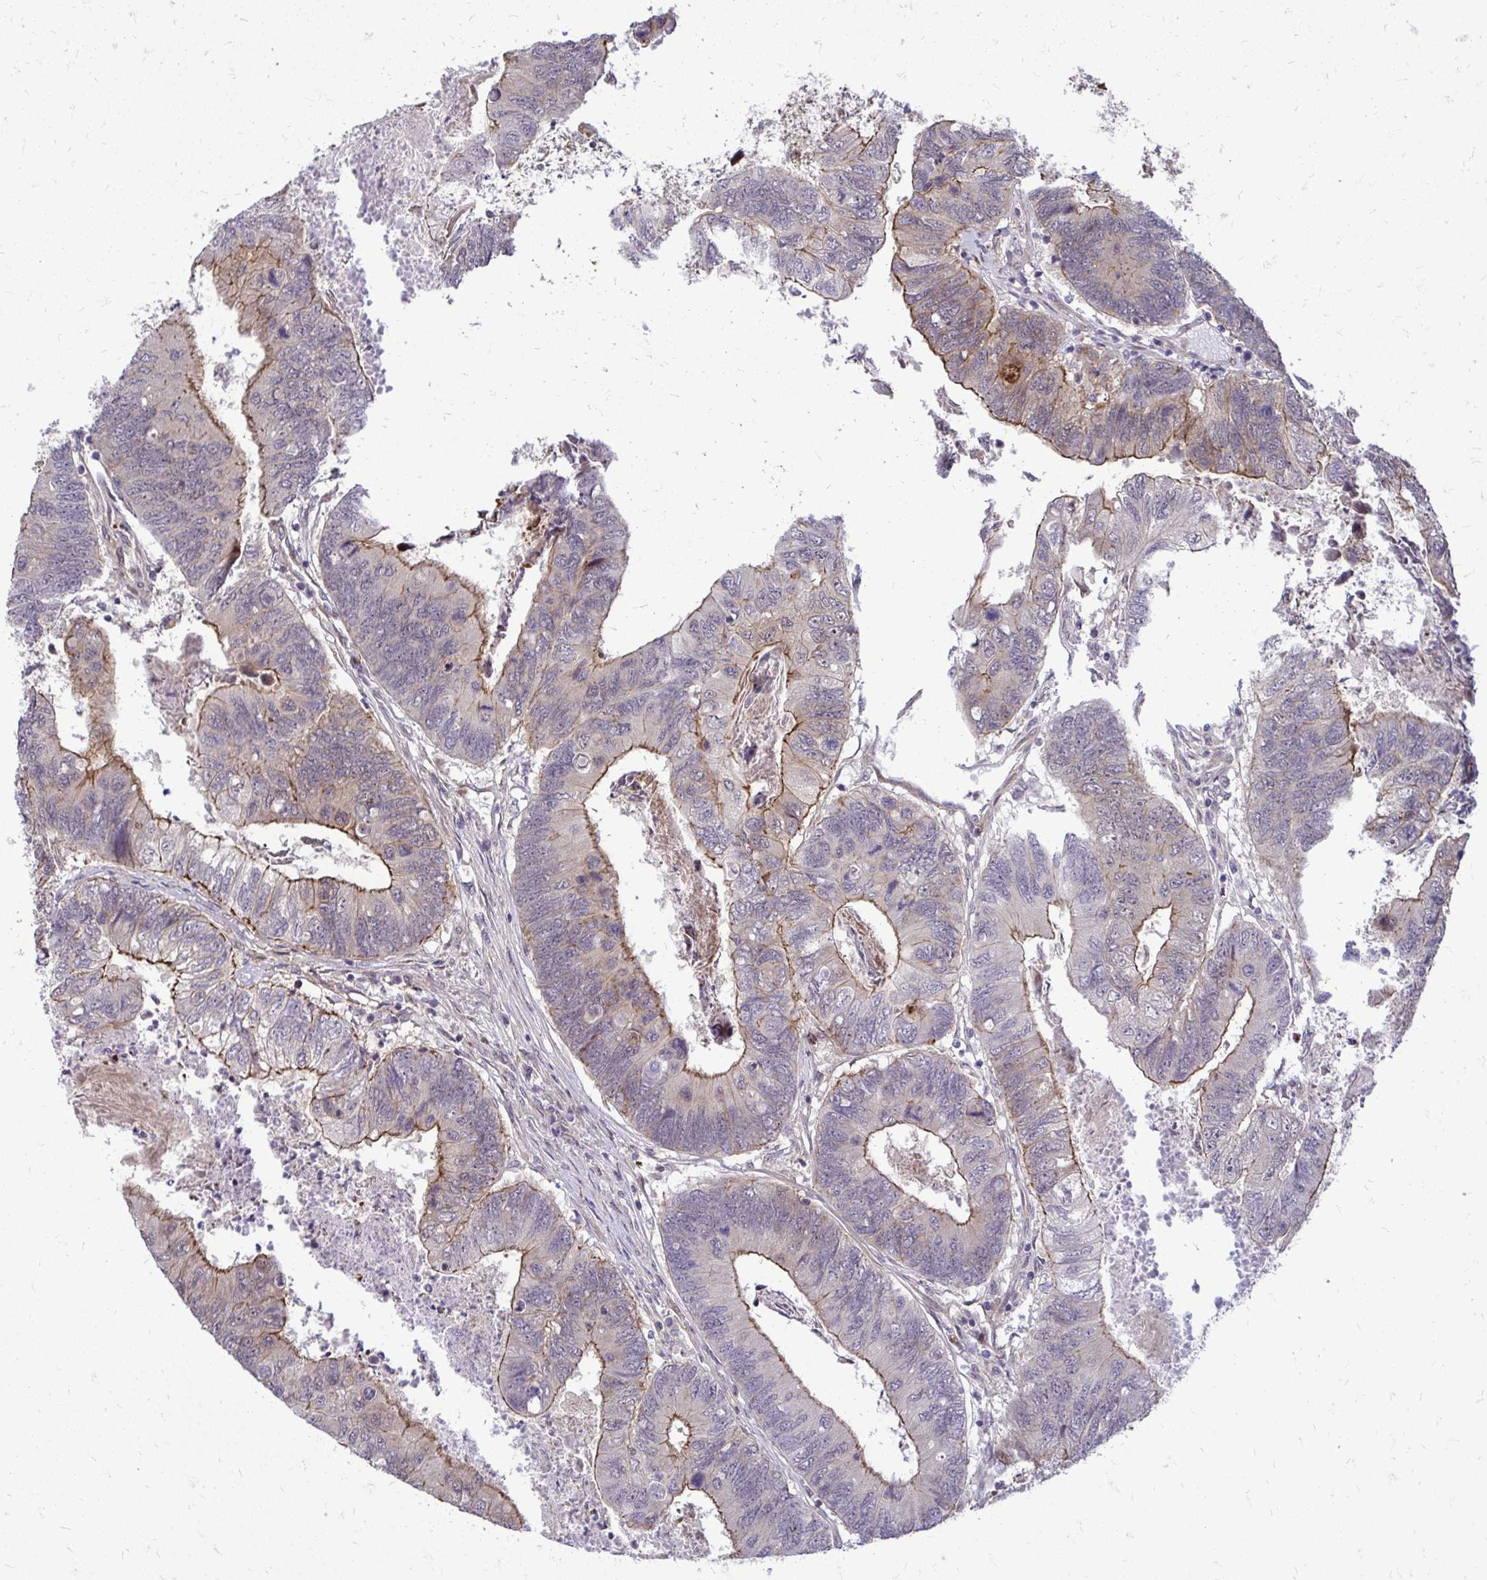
{"staining": {"intensity": "moderate", "quantity": "<25%", "location": "cytoplasmic/membranous"}, "tissue": "colorectal cancer", "cell_type": "Tumor cells", "image_type": "cancer", "snomed": [{"axis": "morphology", "description": "Adenocarcinoma, NOS"}, {"axis": "topography", "description": "Colon"}], "caption": "A brown stain shows moderate cytoplasmic/membranous expression of a protein in colorectal cancer tumor cells.", "gene": "TRIP6", "patient": {"sex": "female", "age": 67}}